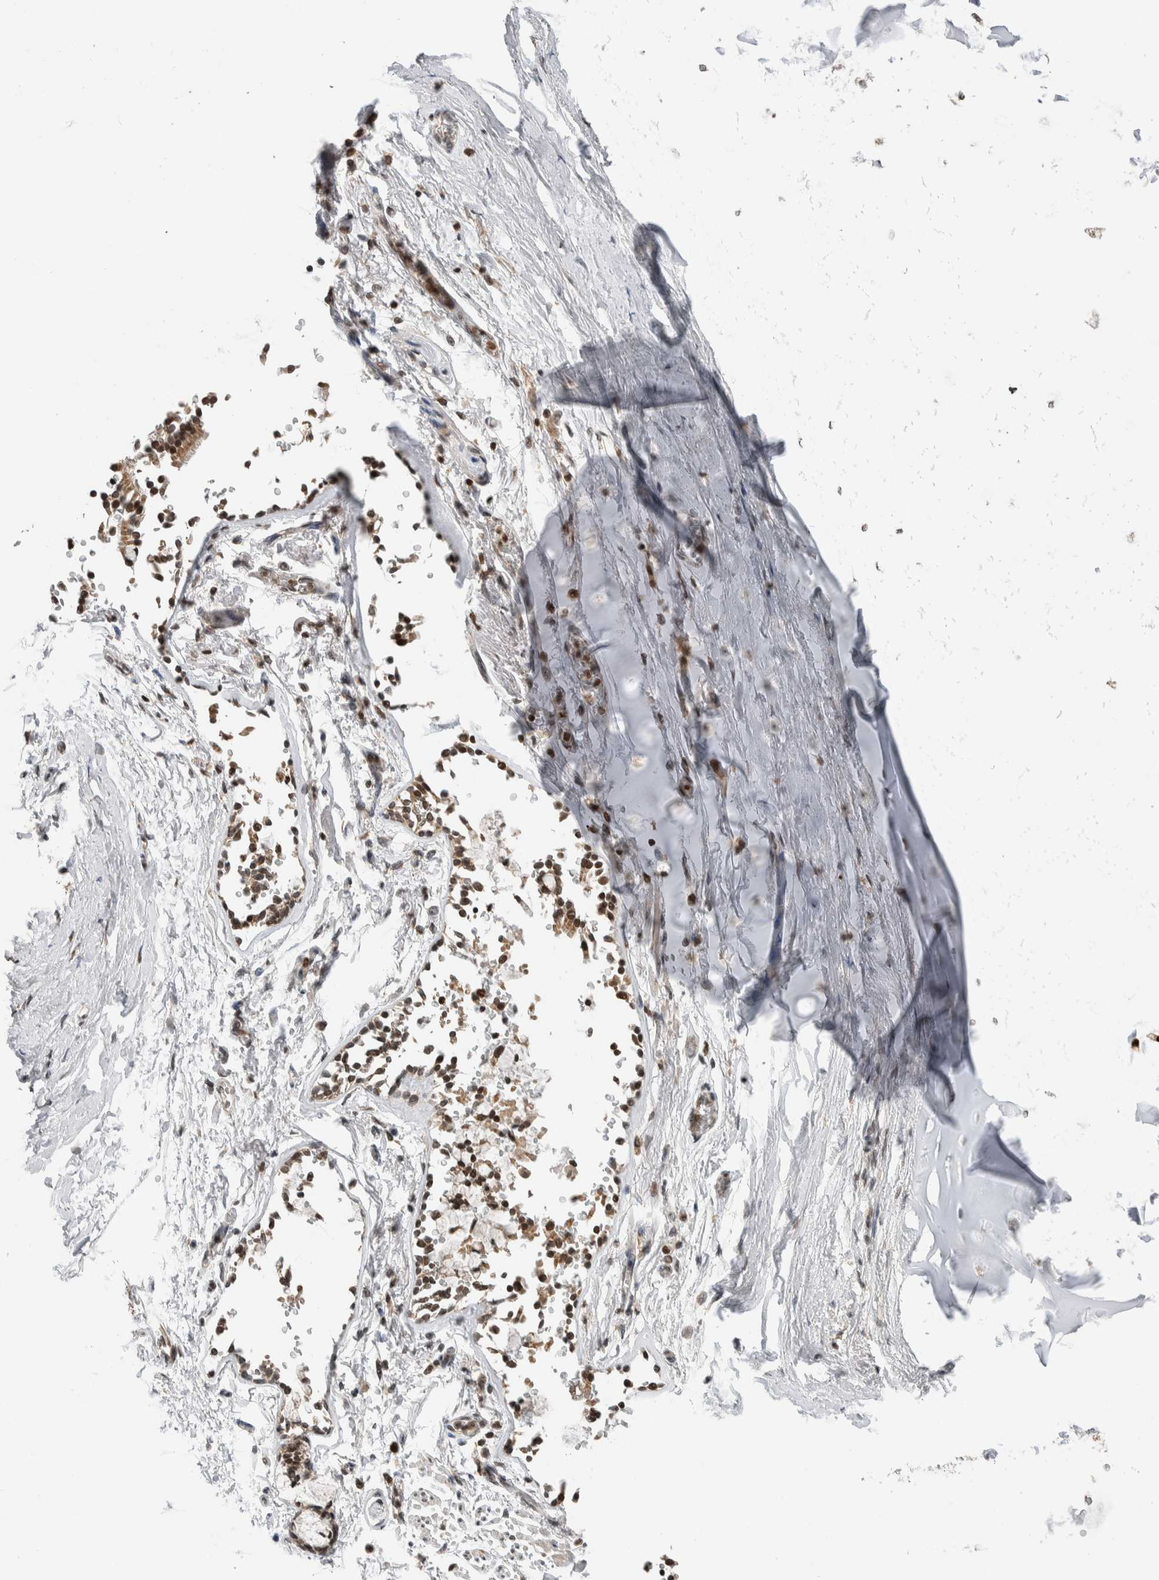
{"staining": {"intensity": "weak", "quantity": ">75%", "location": "nuclear"}, "tissue": "adipose tissue", "cell_type": "Adipocytes", "image_type": "normal", "snomed": [{"axis": "morphology", "description": "Normal tissue, NOS"}, {"axis": "topography", "description": "Cartilage tissue"}, {"axis": "topography", "description": "Lung"}], "caption": "Adipose tissue was stained to show a protein in brown. There is low levels of weak nuclear staining in approximately >75% of adipocytes. (DAB = brown stain, brightfield microscopy at high magnification).", "gene": "NPLOC4", "patient": {"sex": "female", "age": 77}}